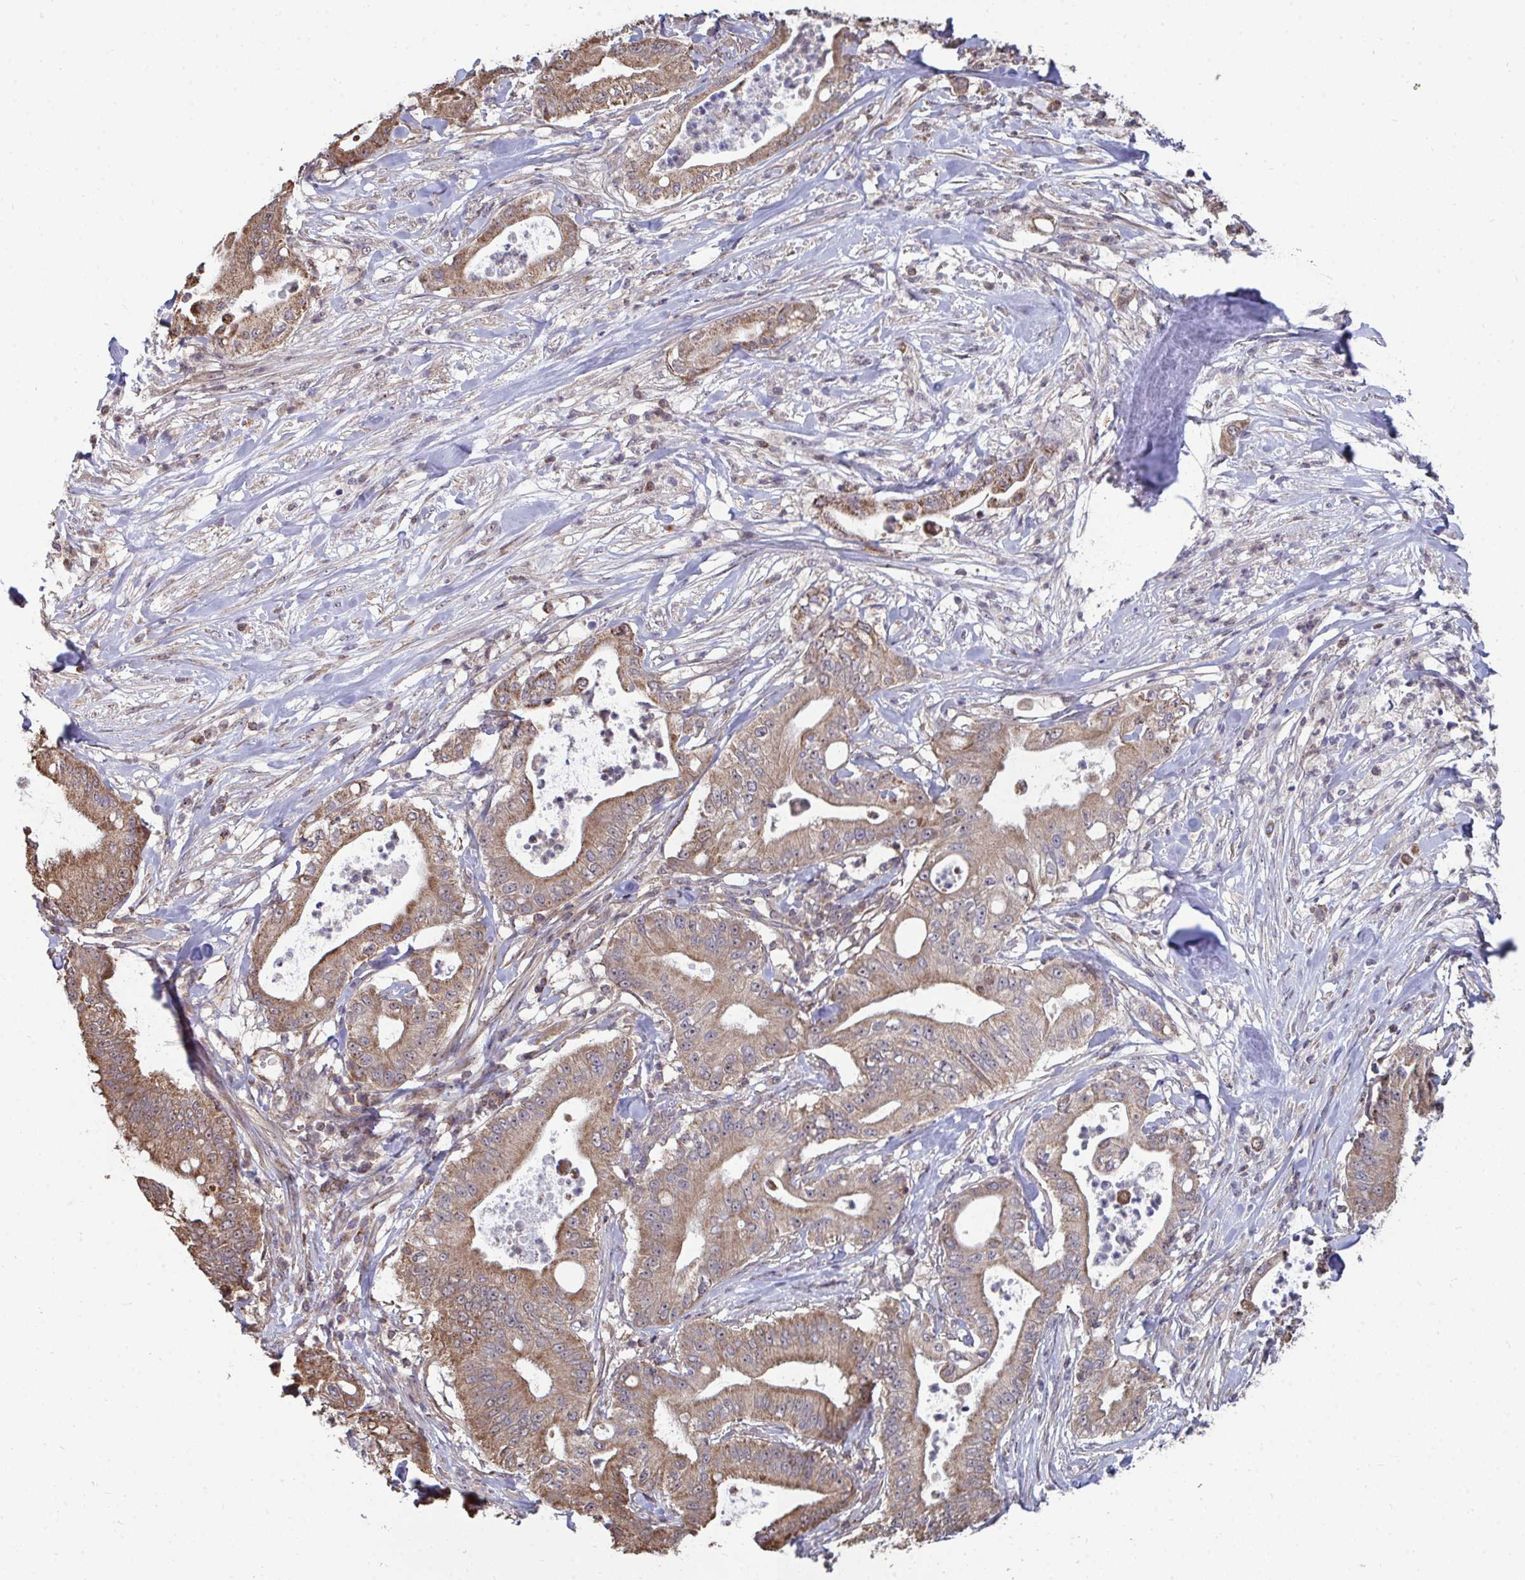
{"staining": {"intensity": "moderate", "quantity": ">75%", "location": "cytoplasmic/membranous"}, "tissue": "pancreatic cancer", "cell_type": "Tumor cells", "image_type": "cancer", "snomed": [{"axis": "morphology", "description": "Adenocarcinoma, NOS"}, {"axis": "topography", "description": "Pancreas"}], "caption": "Approximately >75% of tumor cells in adenocarcinoma (pancreatic) display moderate cytoplasmic/membranous protein expression as visualized by brown immunohistochemical staining.", "gene": "DNAJA2", "patient": {"sex": "male", "age": 71}}